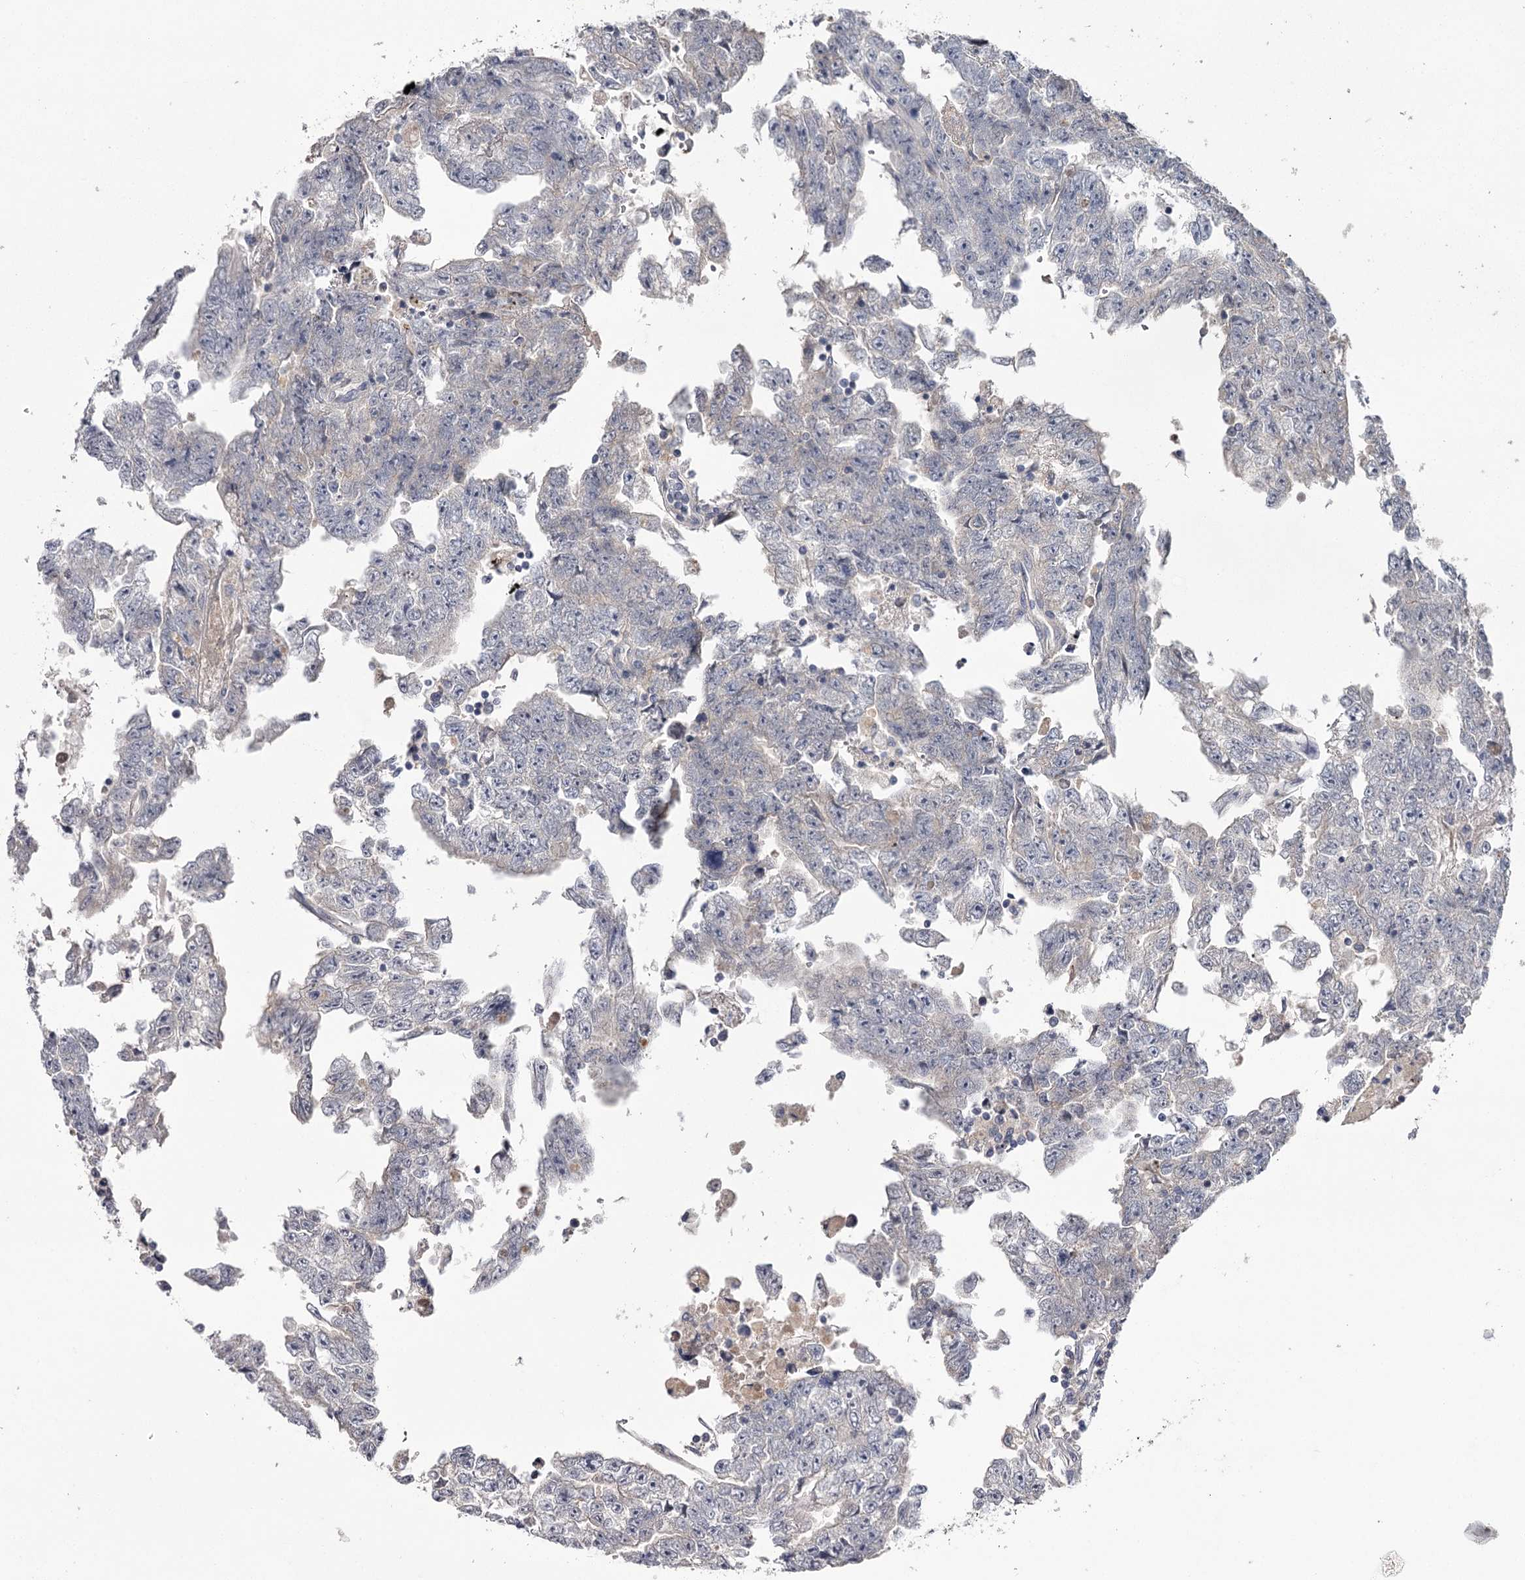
{"staining": {"intensity": "negative", "quantity": "none", "location": "none"}, "tissue": "testis cancer", "cell_type": "Tumor cells", "image_type": "cancer", "snomed": [{"axis": "morphology", "description": "Carcinoma, Embryonal, NOS"}, {"axis": "topography", "description": "Testis"}], "caption": "IHC histopathology image of human embryonal carcinoma (testis) stained for a protein (brown), which reveals no positivity in tumor cells. The staining was performed using DAB to visualize the protein expression in brown, while the nuclei were stained in blue with hematoxylin (Magnification: 20x).", "gene": "FDXACB1", "patient": {"sex": "male", "age": 25}}